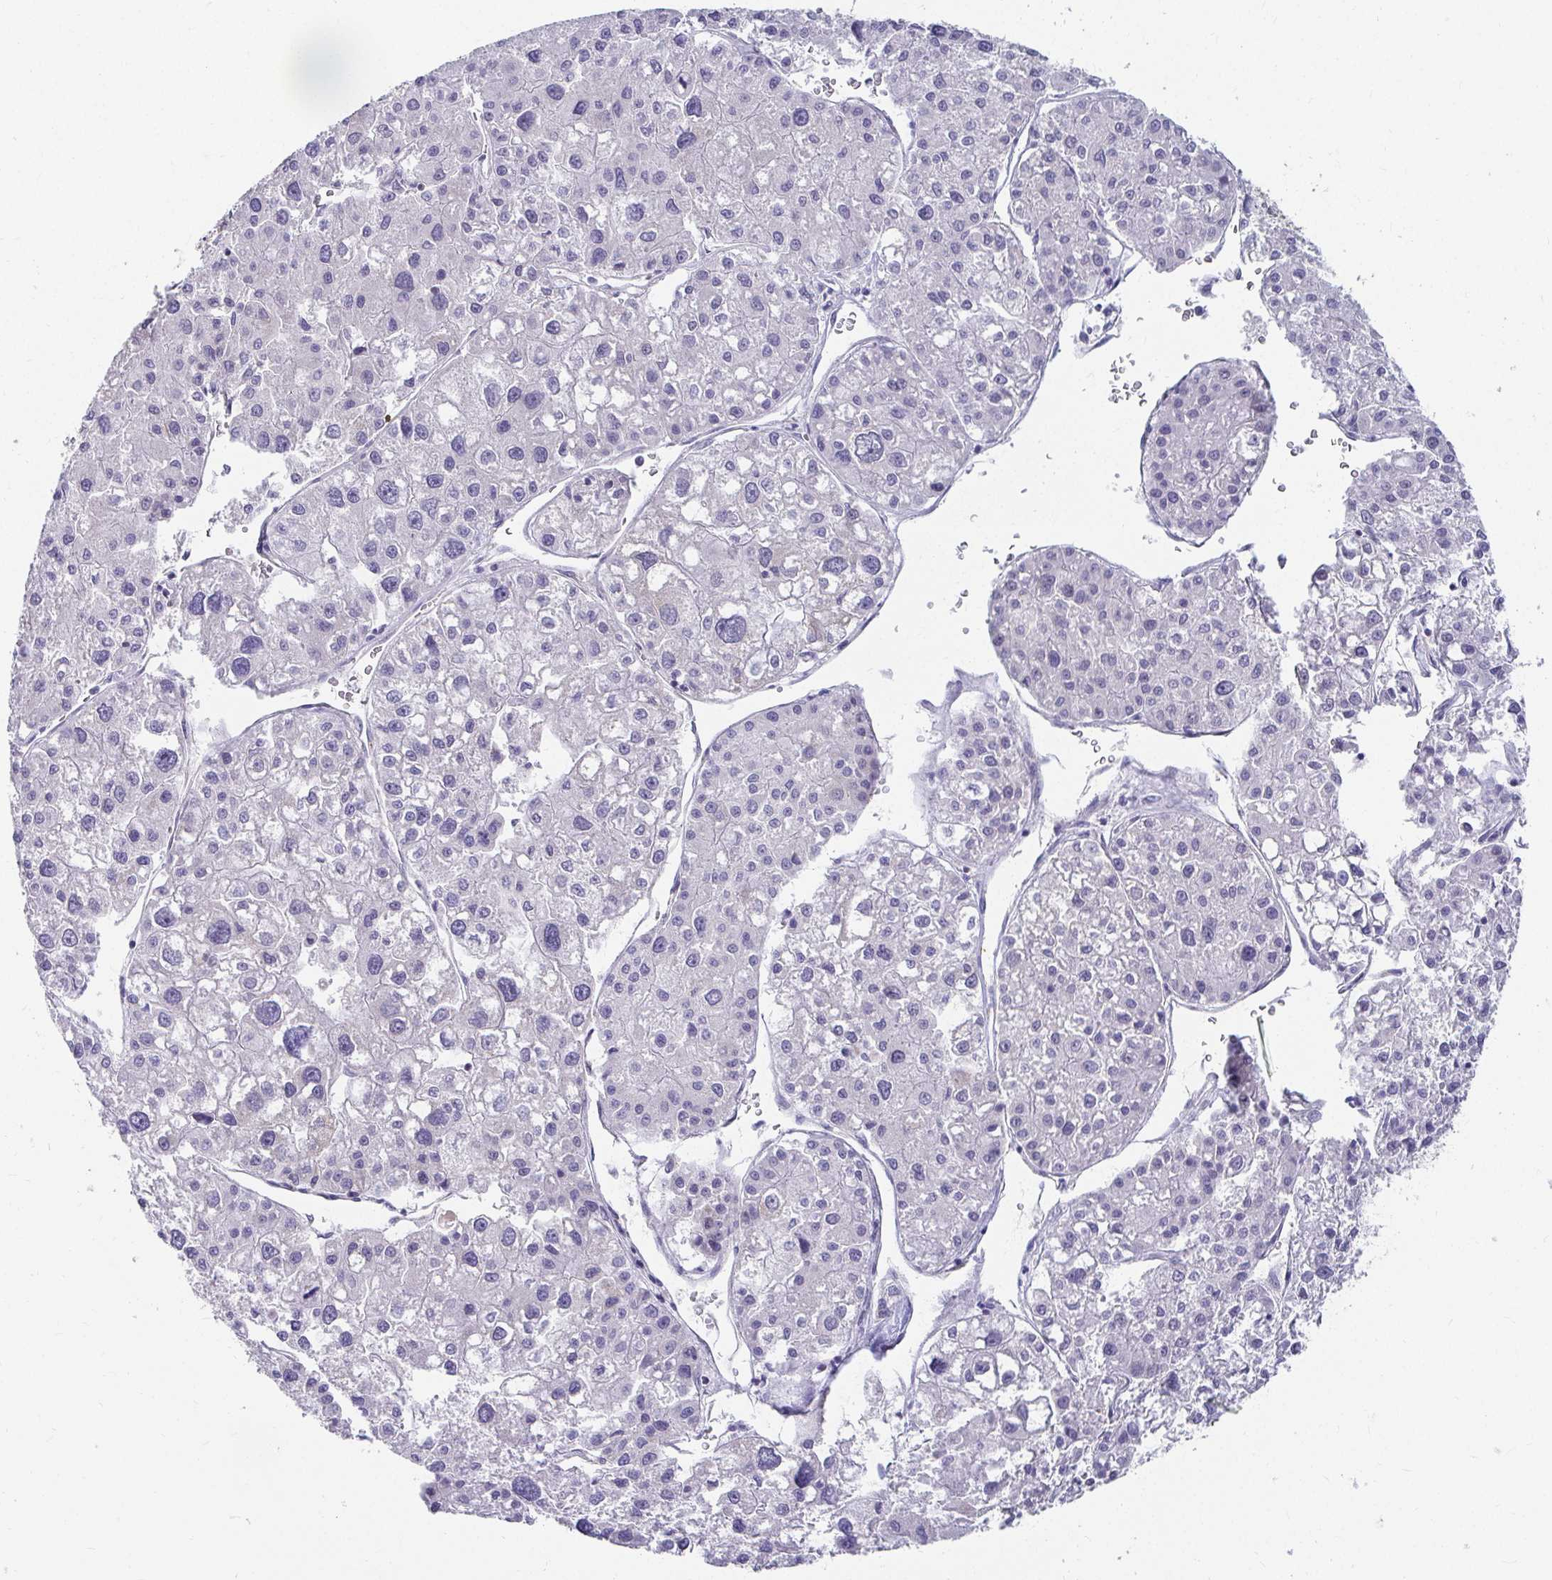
{"staining": {"intensity": "negative", "quantity": "none", "location": "none"}, "tissue": "liver cancer", "cell_type": "Tumor cells", "image_type": "cancer", "snomed": [{"axis": "morphology", "description": "Carcinoma, Hepatocellular, NOS"}, {"axis": "topography", "description": "Liver"}], "caption": "Human hepatocellular carcinoma (liver) stained for a protein using IHC shows no staining in tumor cells.", "gene": "EXOC5", "patient": {"sex": "male", "age": 73}}